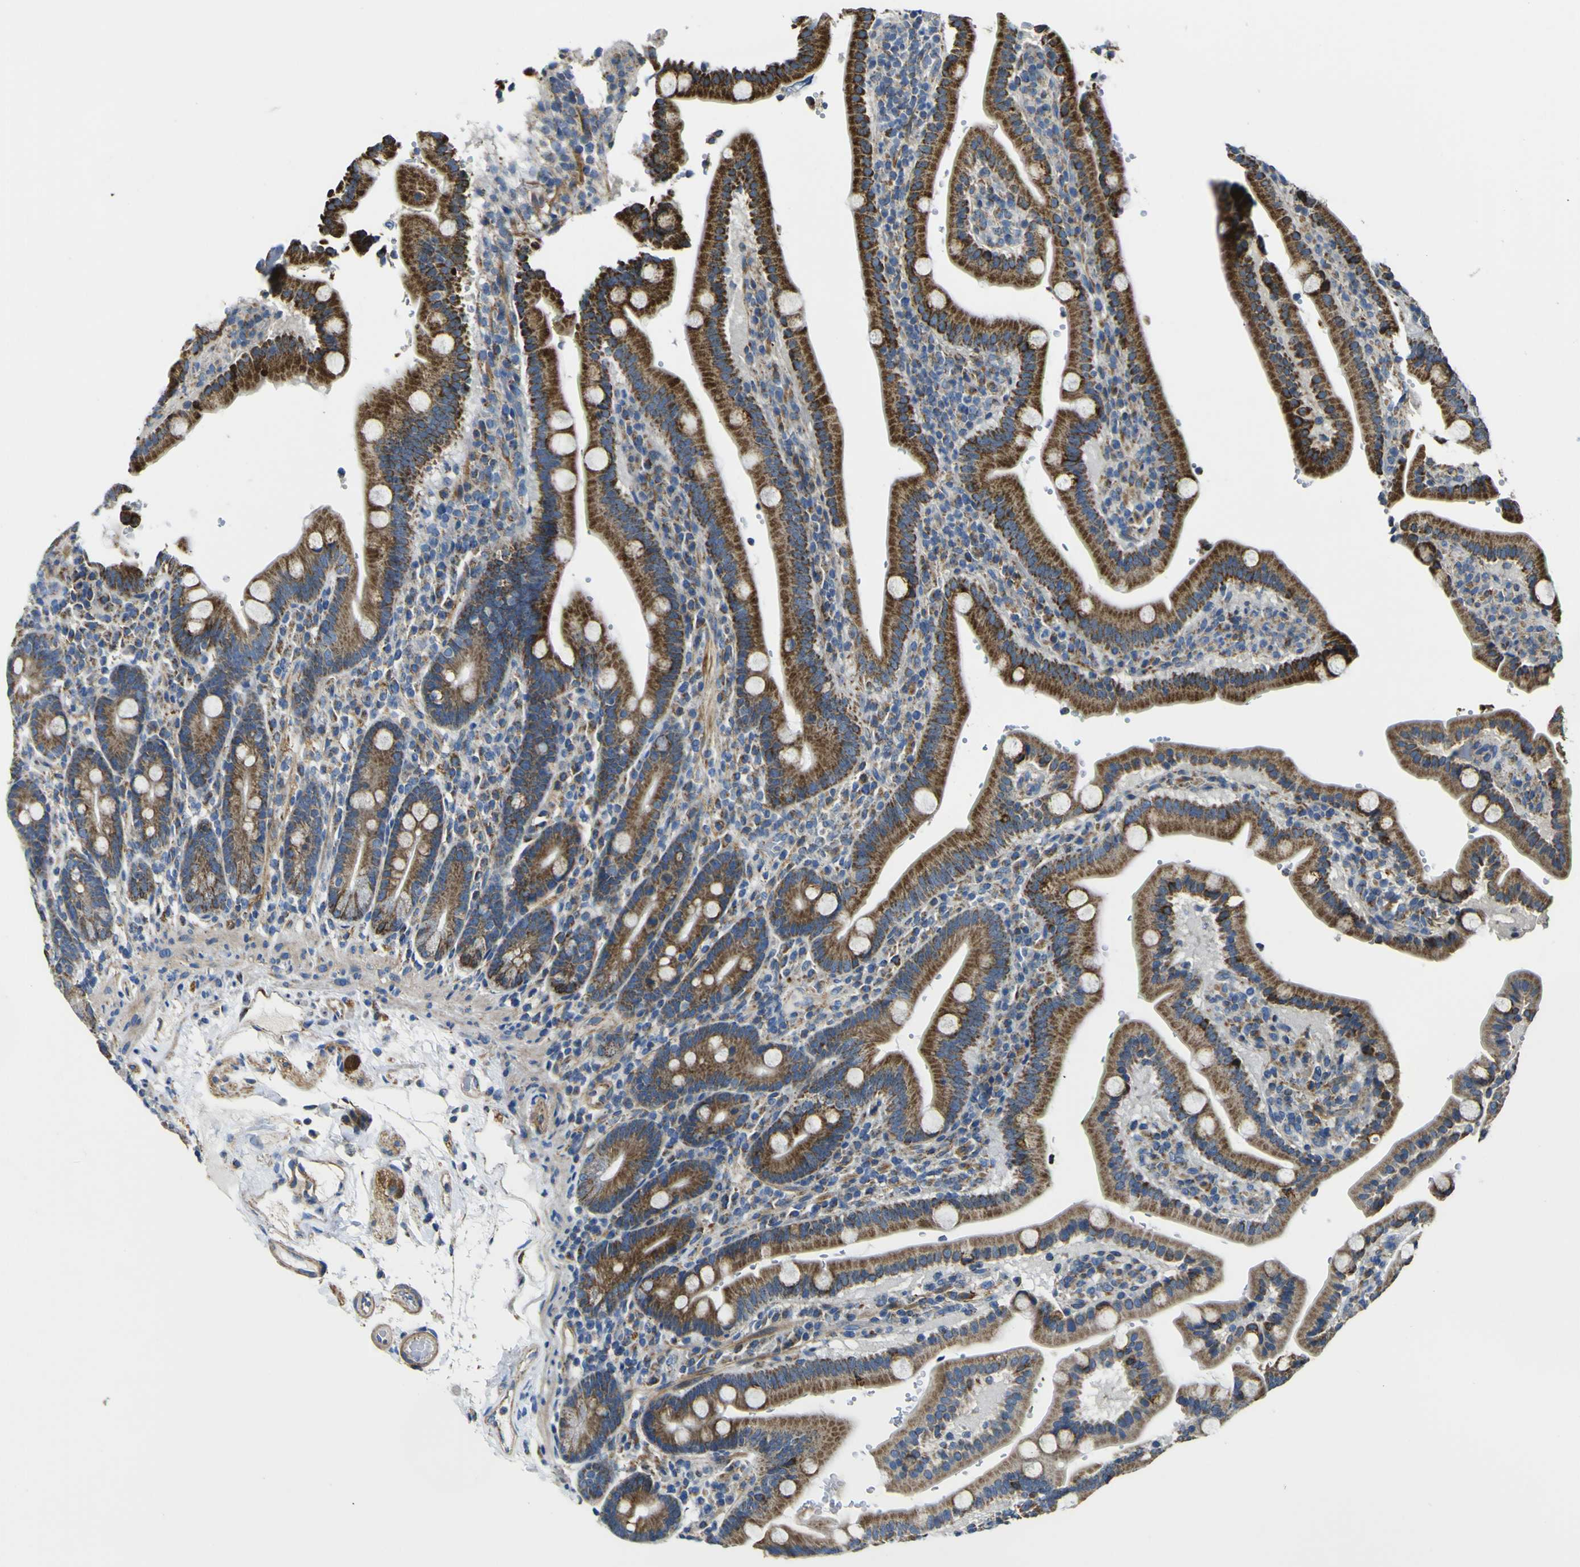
{"staining": {"intensity": "strong", "quantity": ">75%", "location": "cytoplasmic/membranous"}, "tissue": "duodenum", "cell_type": "Glandular cells", "image_type": "normal", "snomed": [{"axis": "morphology", "description": "Normal tissue, NOS"}, {"axis": "topography", "description": "Small intestine, NOS"}], "caption": "Human duodenum stained with a brown dye displays strong cytoplasmic/membranous positive positivity in about >75% of glandular cells.", "gene": "ALDH18A1", "patient": {"sex": "female", "age": 71}}